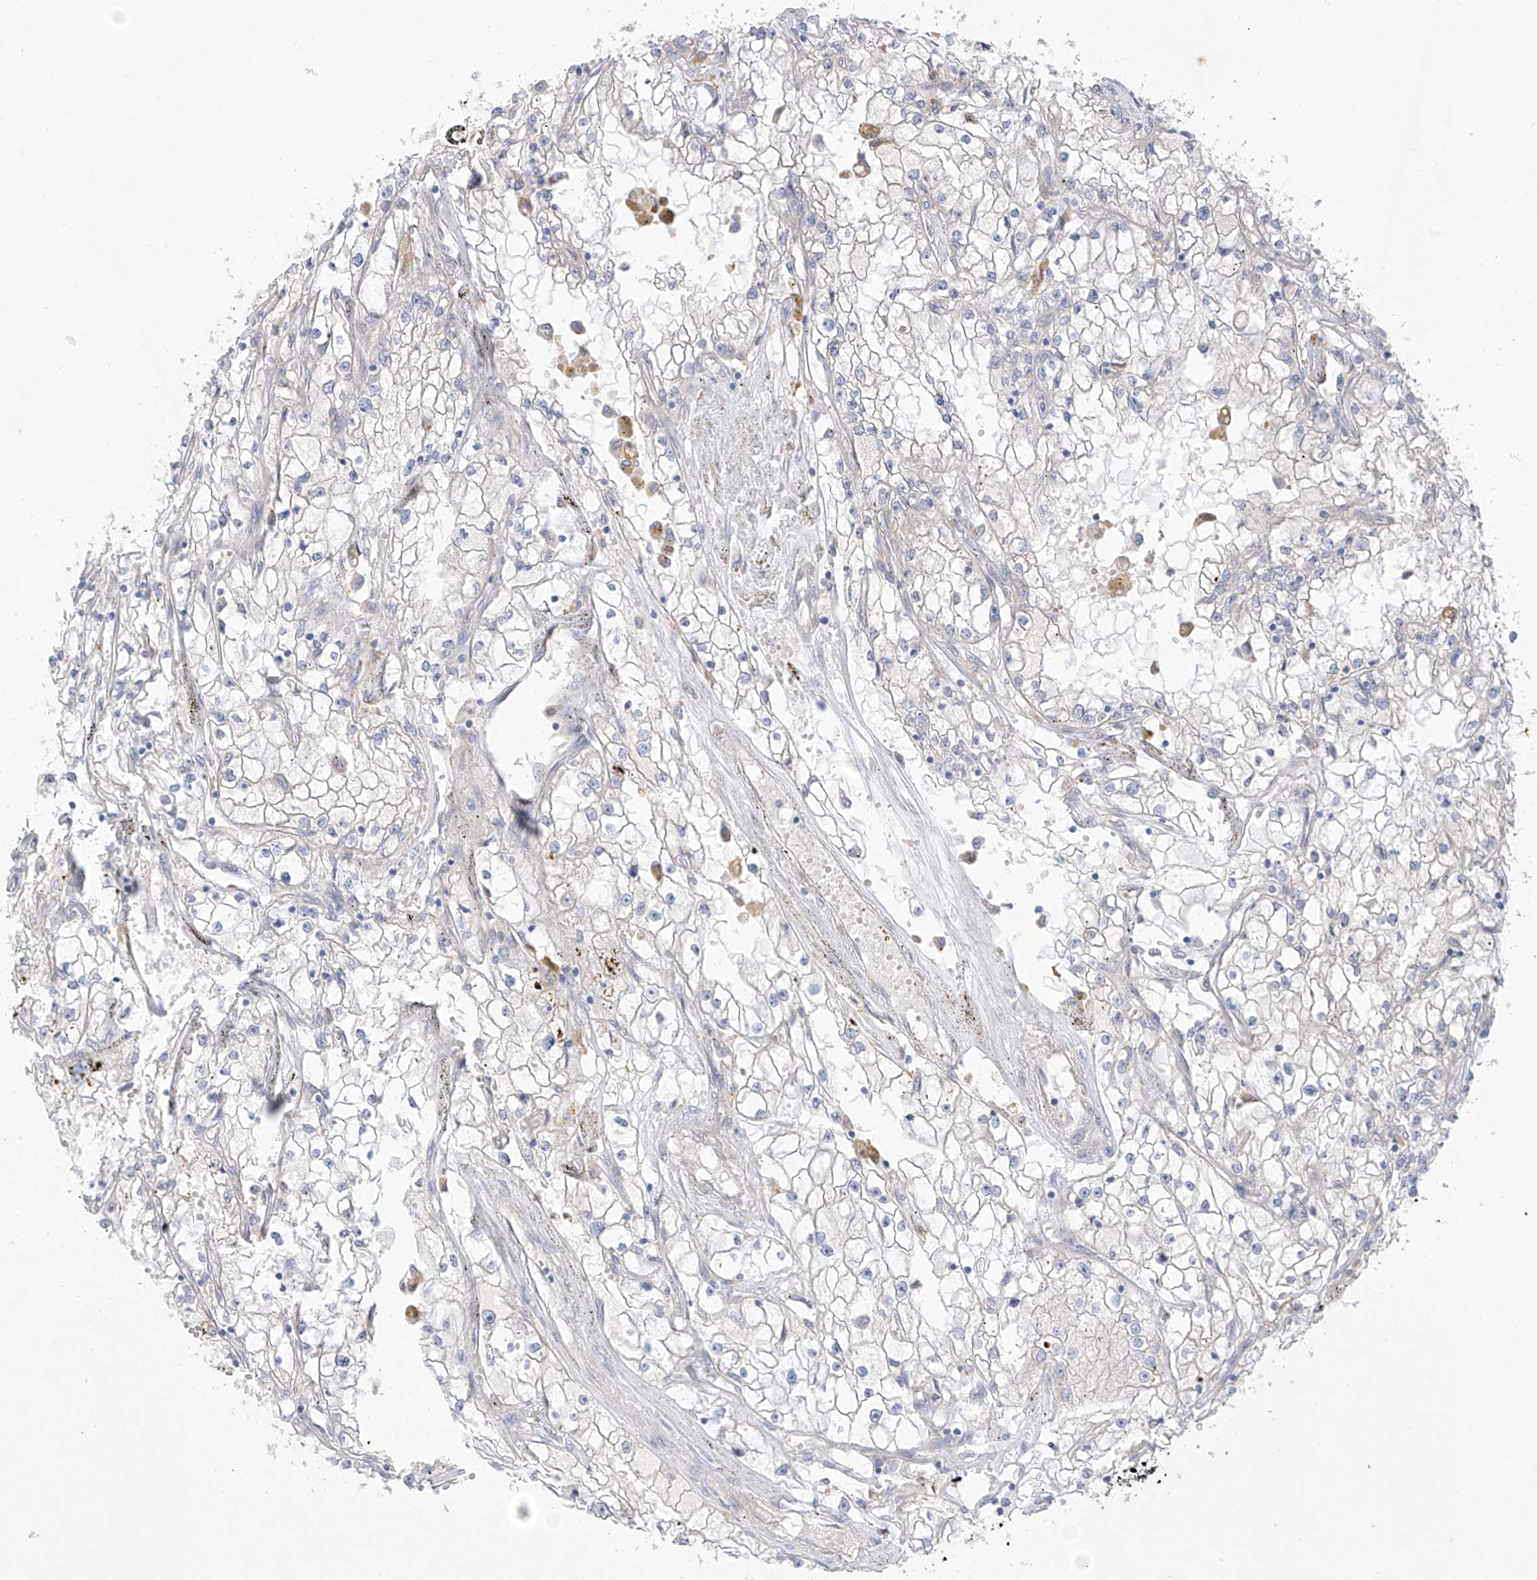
{"staining": {"intensity": "negative", "quantity": "none", "location": "none"}, "tissue": "renal cancer", "cell_type": "Tumor cells", "image_type": "cancer", "snomed": [{"axis": "morphology", "description": "Adenocarcinoma, NOS"}, {"axis": "topography", "description": "Kidney"}], "caption": "This is a micrograph of immunohistochemistry (IHC) staining of renal cancer, which shows no positivity in tumor cells.", "gene": "EIPR1", "patient": {"sex": "male", "age": 56}}